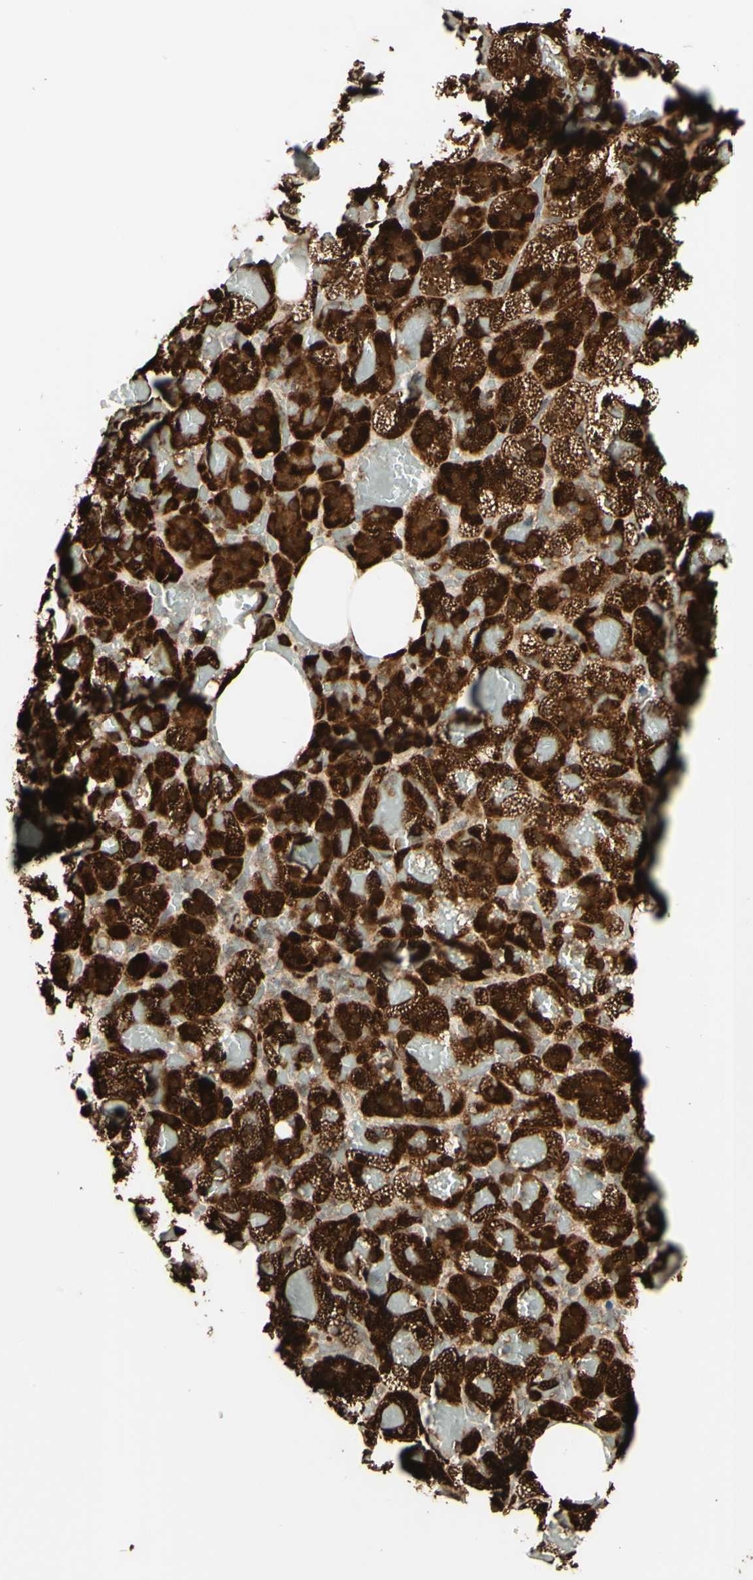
{"staining": {"intensity": "strong", "quantity": ">75%", "location": "cytoplasmic/membranous"}, "tissue": "adrenal gland", "cell_type": "Glandular cells", "image_type": "normal", "snomed": [{"axis": "morphology", "description": "Normal tissue, NOS"}, {"axis": "topography", "description": "Adrenal gland"}], "caption": "Strong cytoplasmic/membranous expression is identified in approximately >75% of glandular cells in normal adrenal gland.", "gene": "DHRS3", "patient": {"sex": "female", "age": 59}}